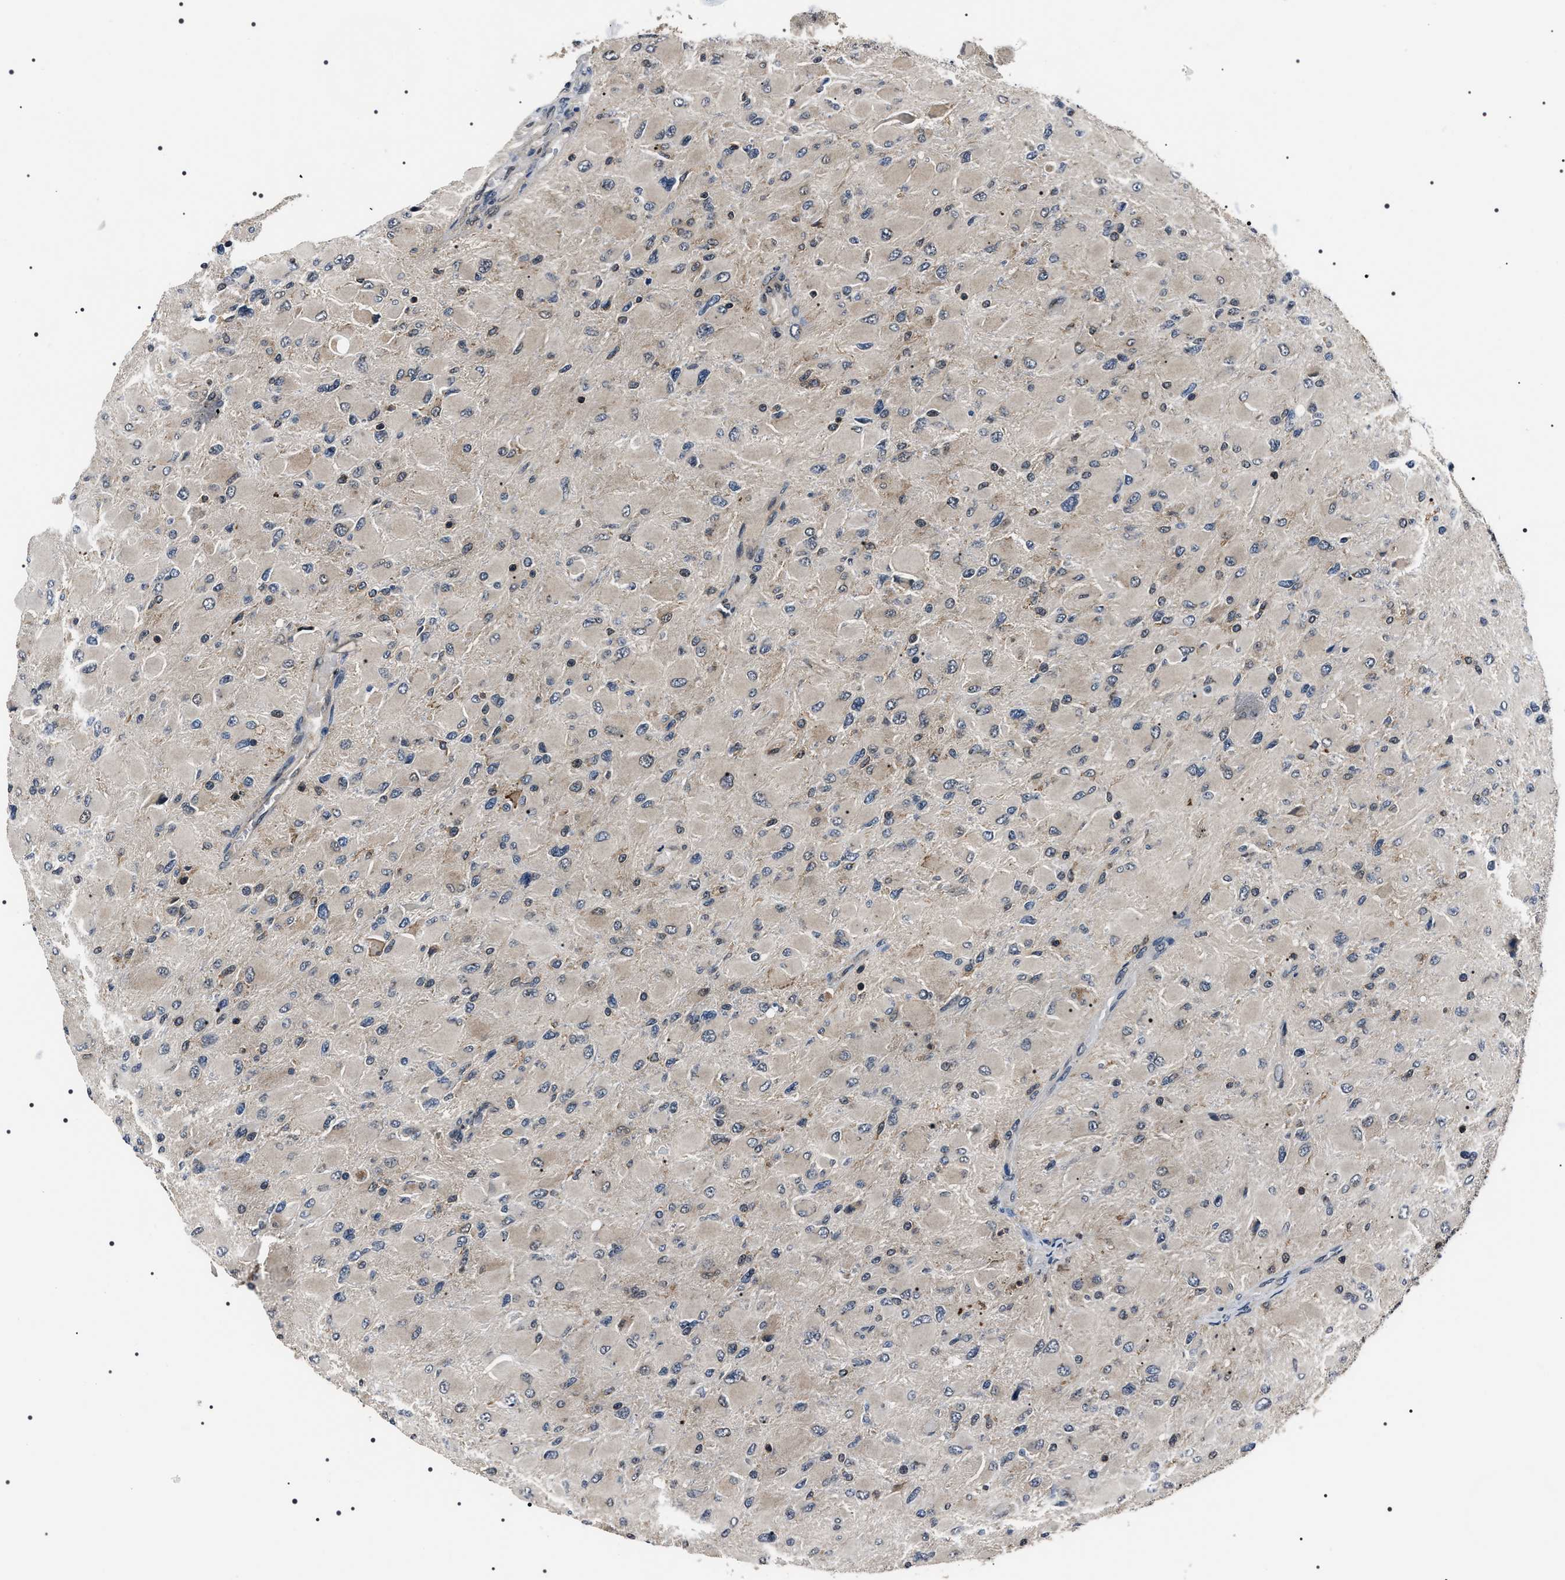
{"staining": {"intensity": "negative", "quantity": "none", "location": "none"}, "tissue": "glioma", "cell_type": "Tumor cells", "image_type": "cancer", "snomed": [{"axis": "morphology", "description": "Glioma, malignant, High grade"}, {"axis": "topography", "description": "Cerebral cortex"}], "caption": "There is no significant expression in tumor cells of glioma. The staining was performed using DAB (3,3'-diaminobenzidine) to visualize the protein expression in brown, while the nuclei were stained in blue with hematoxylin (Magnification: 20x).", "gene": "SIPA1", "patient": {"sex": "female", "age": 36}}